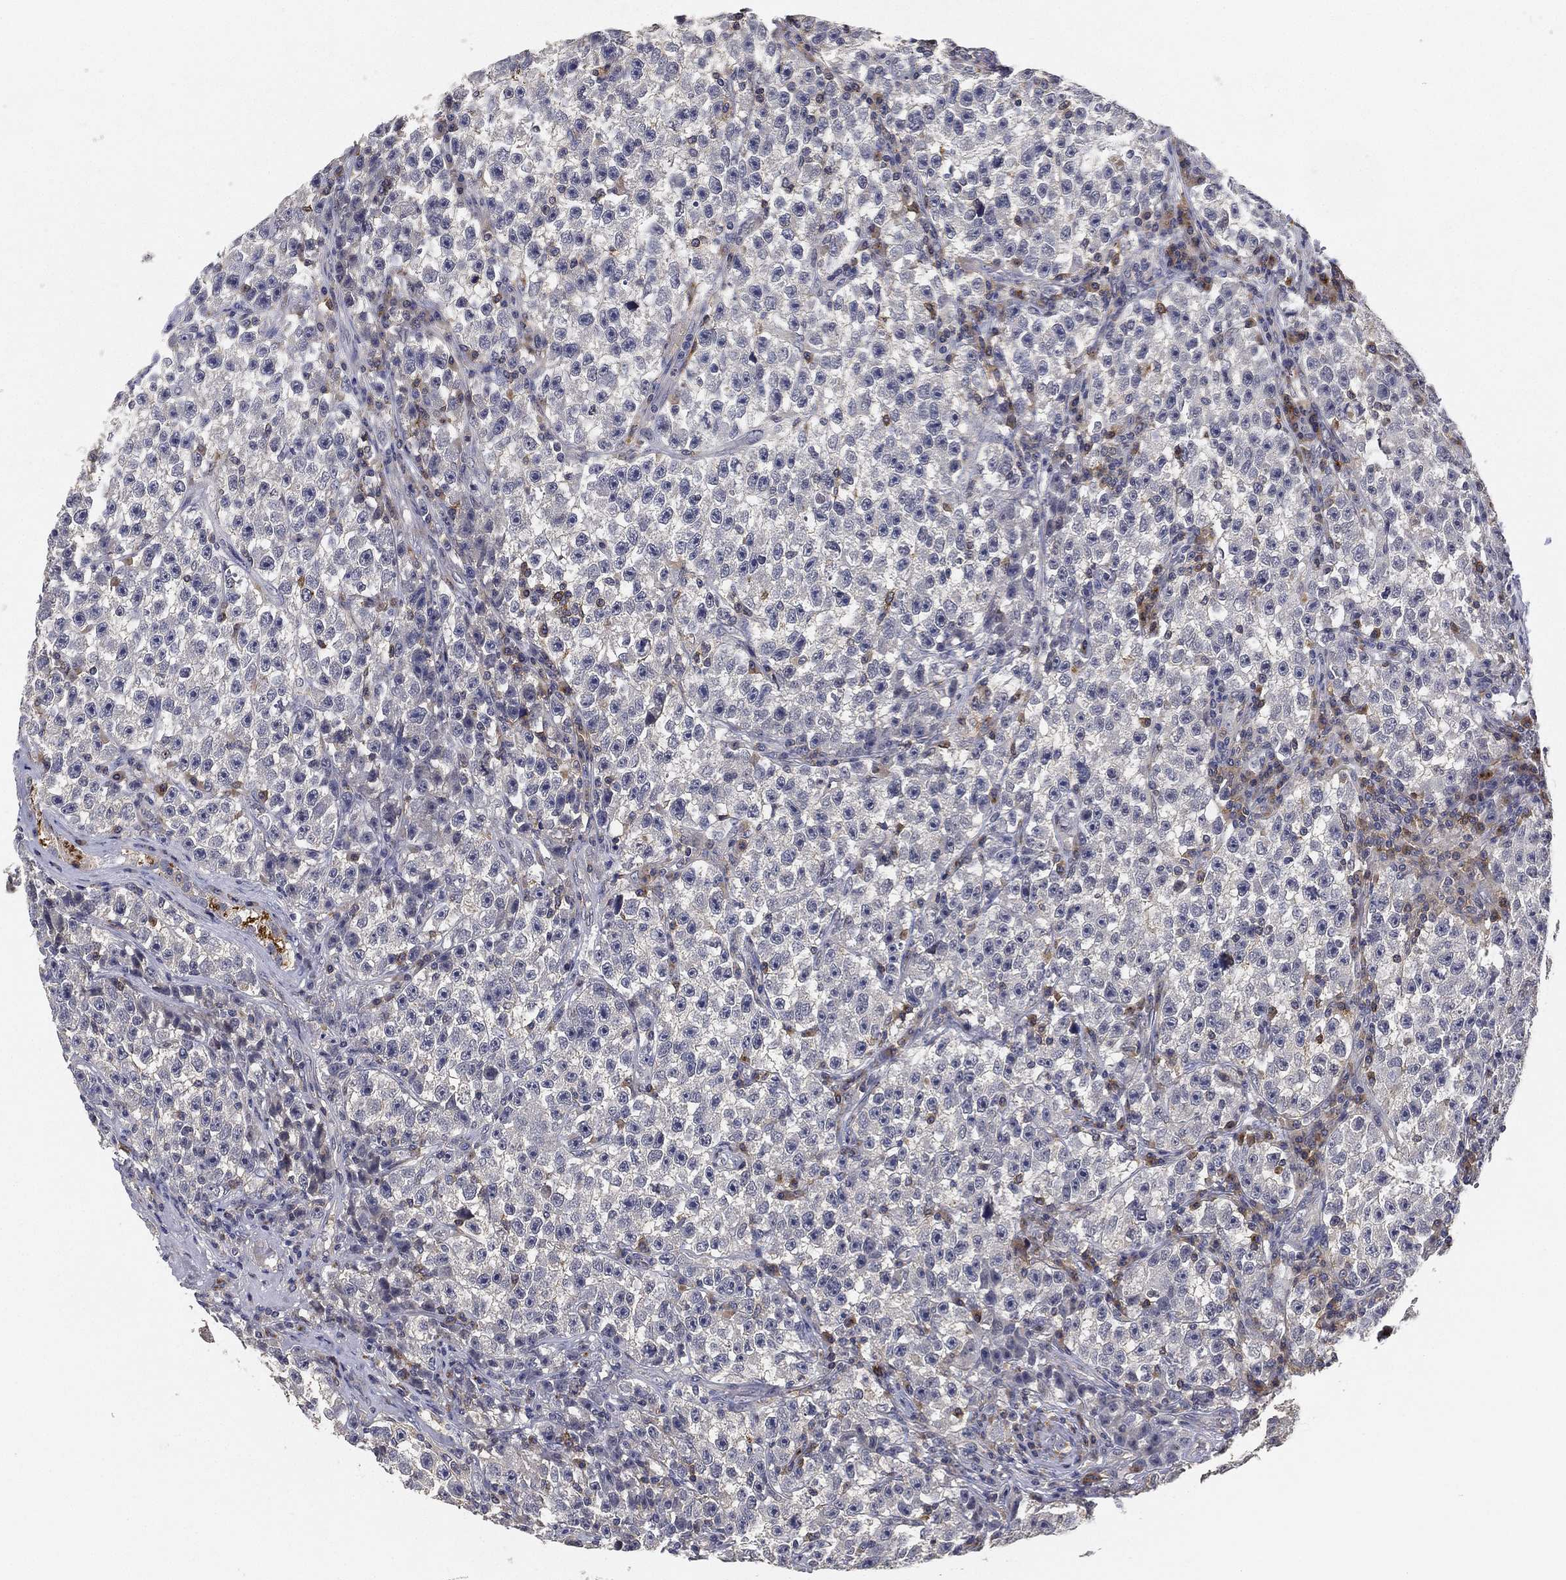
{"staining": {"intensity": "negative", "quantity": "none", "location": "none"}, "tissue": "testis cancer", "cell_type": "Tumor cells", "image_type": "cancer", "snomed": [{"axis": "morphology", "description": "Seminoma, NOS"}, {"axis": "topography", "description": "Testis"}], "caption": "IHC image of human testis seminoma stained for a protein (brown), which shows no positivity in tumor cells.", "gene": "CFAP251", "patient": {"sex": "male", "age": 22}}